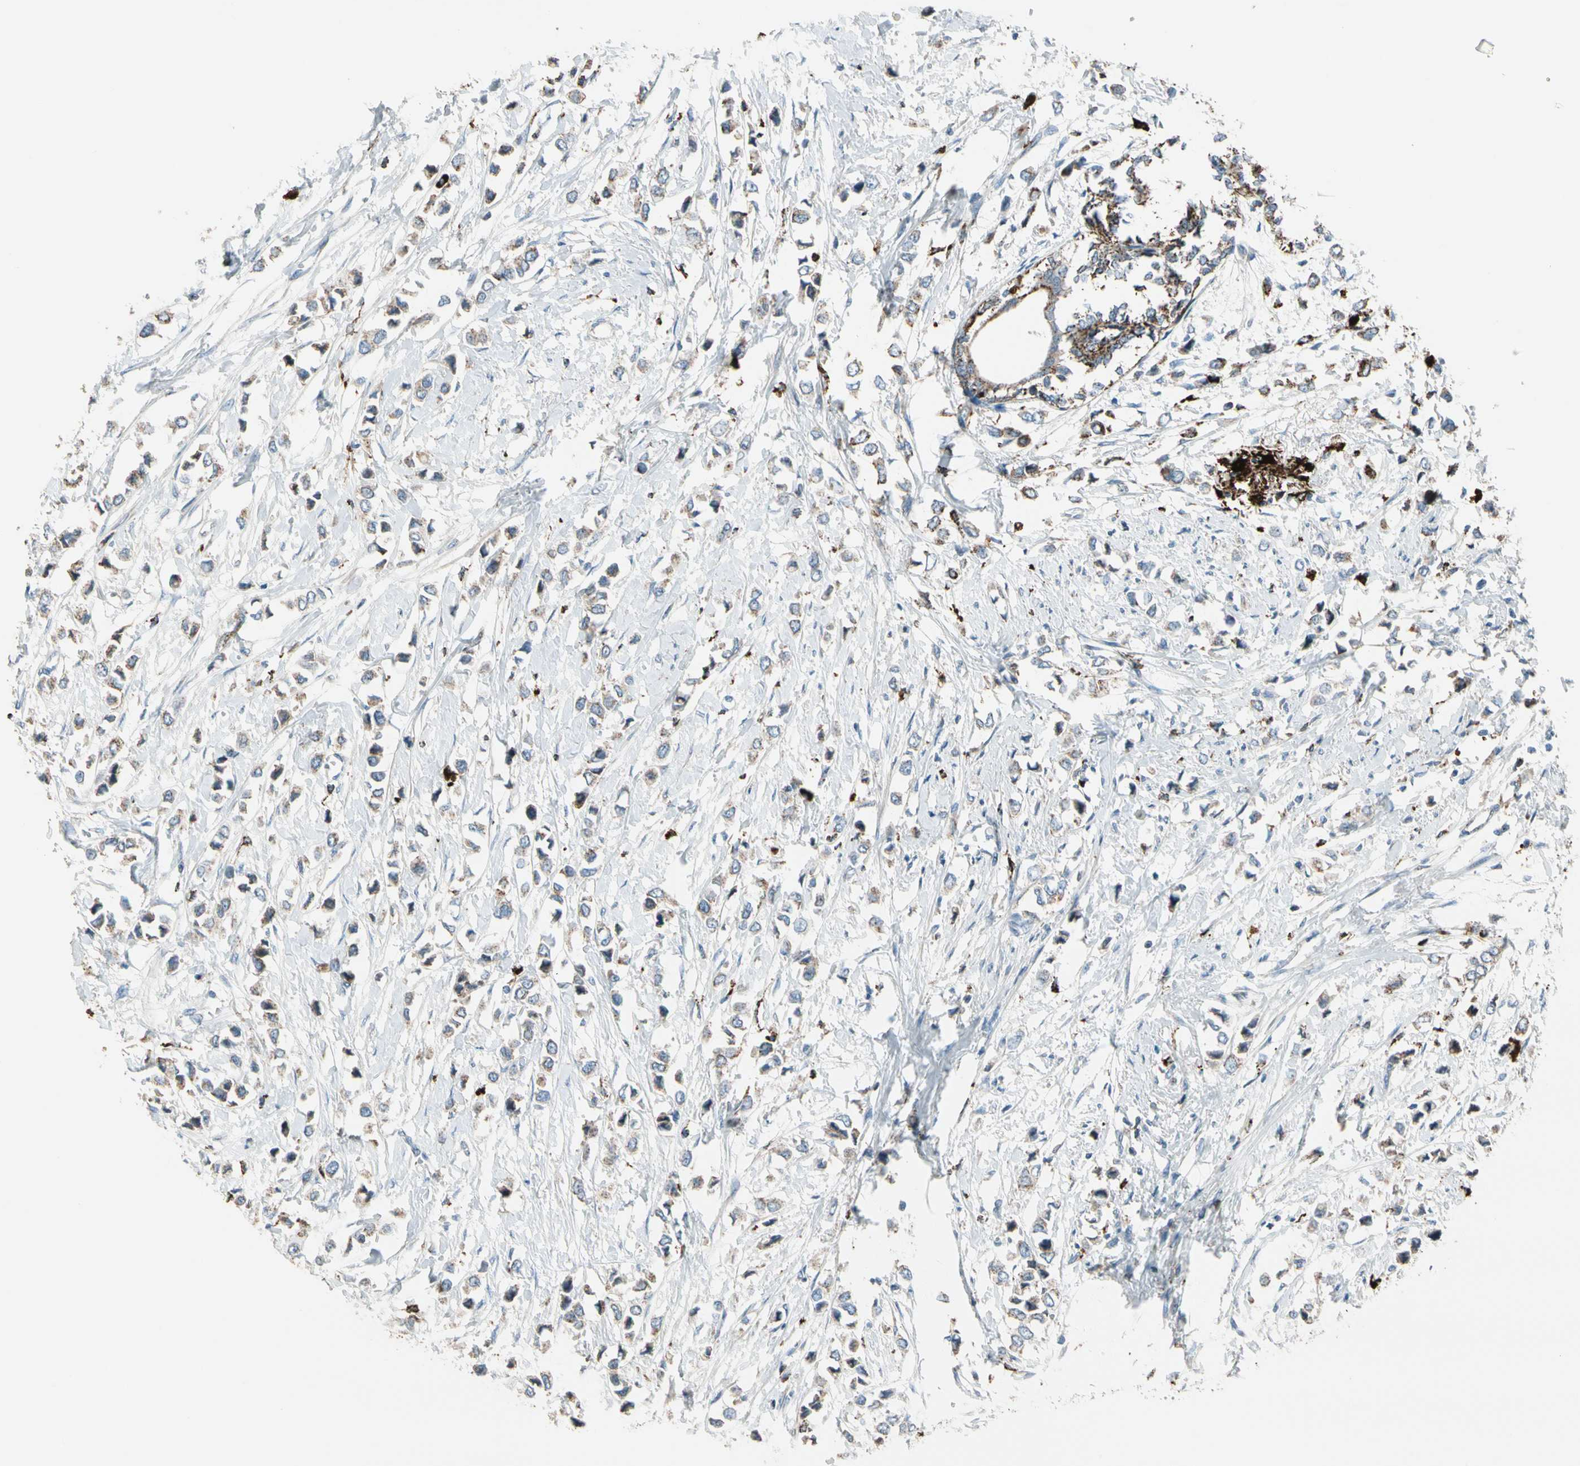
{"staining": {"intensity": "moderate", "quantity": "25%-75%", "location": "cytoplasmic/membranous"}, "tissue": "breast cancer", "cell_type": "Tumor cells", "image_type": "cancer", "snomed": [{"axis": "morphology", "description": "Lobular carcinoma"}, {"axis": "topography", "description": "Breast"}], "caption": "Immunohistochemistry image of breast lobular carcinoma stained for a protein (brown), which reveals medium levels of moderate cytoplasmic/membranous positivity in about 25%-75% of tumor cells.", "gene": "GM2A", "patient": {"sex": "female", "age": 51}}